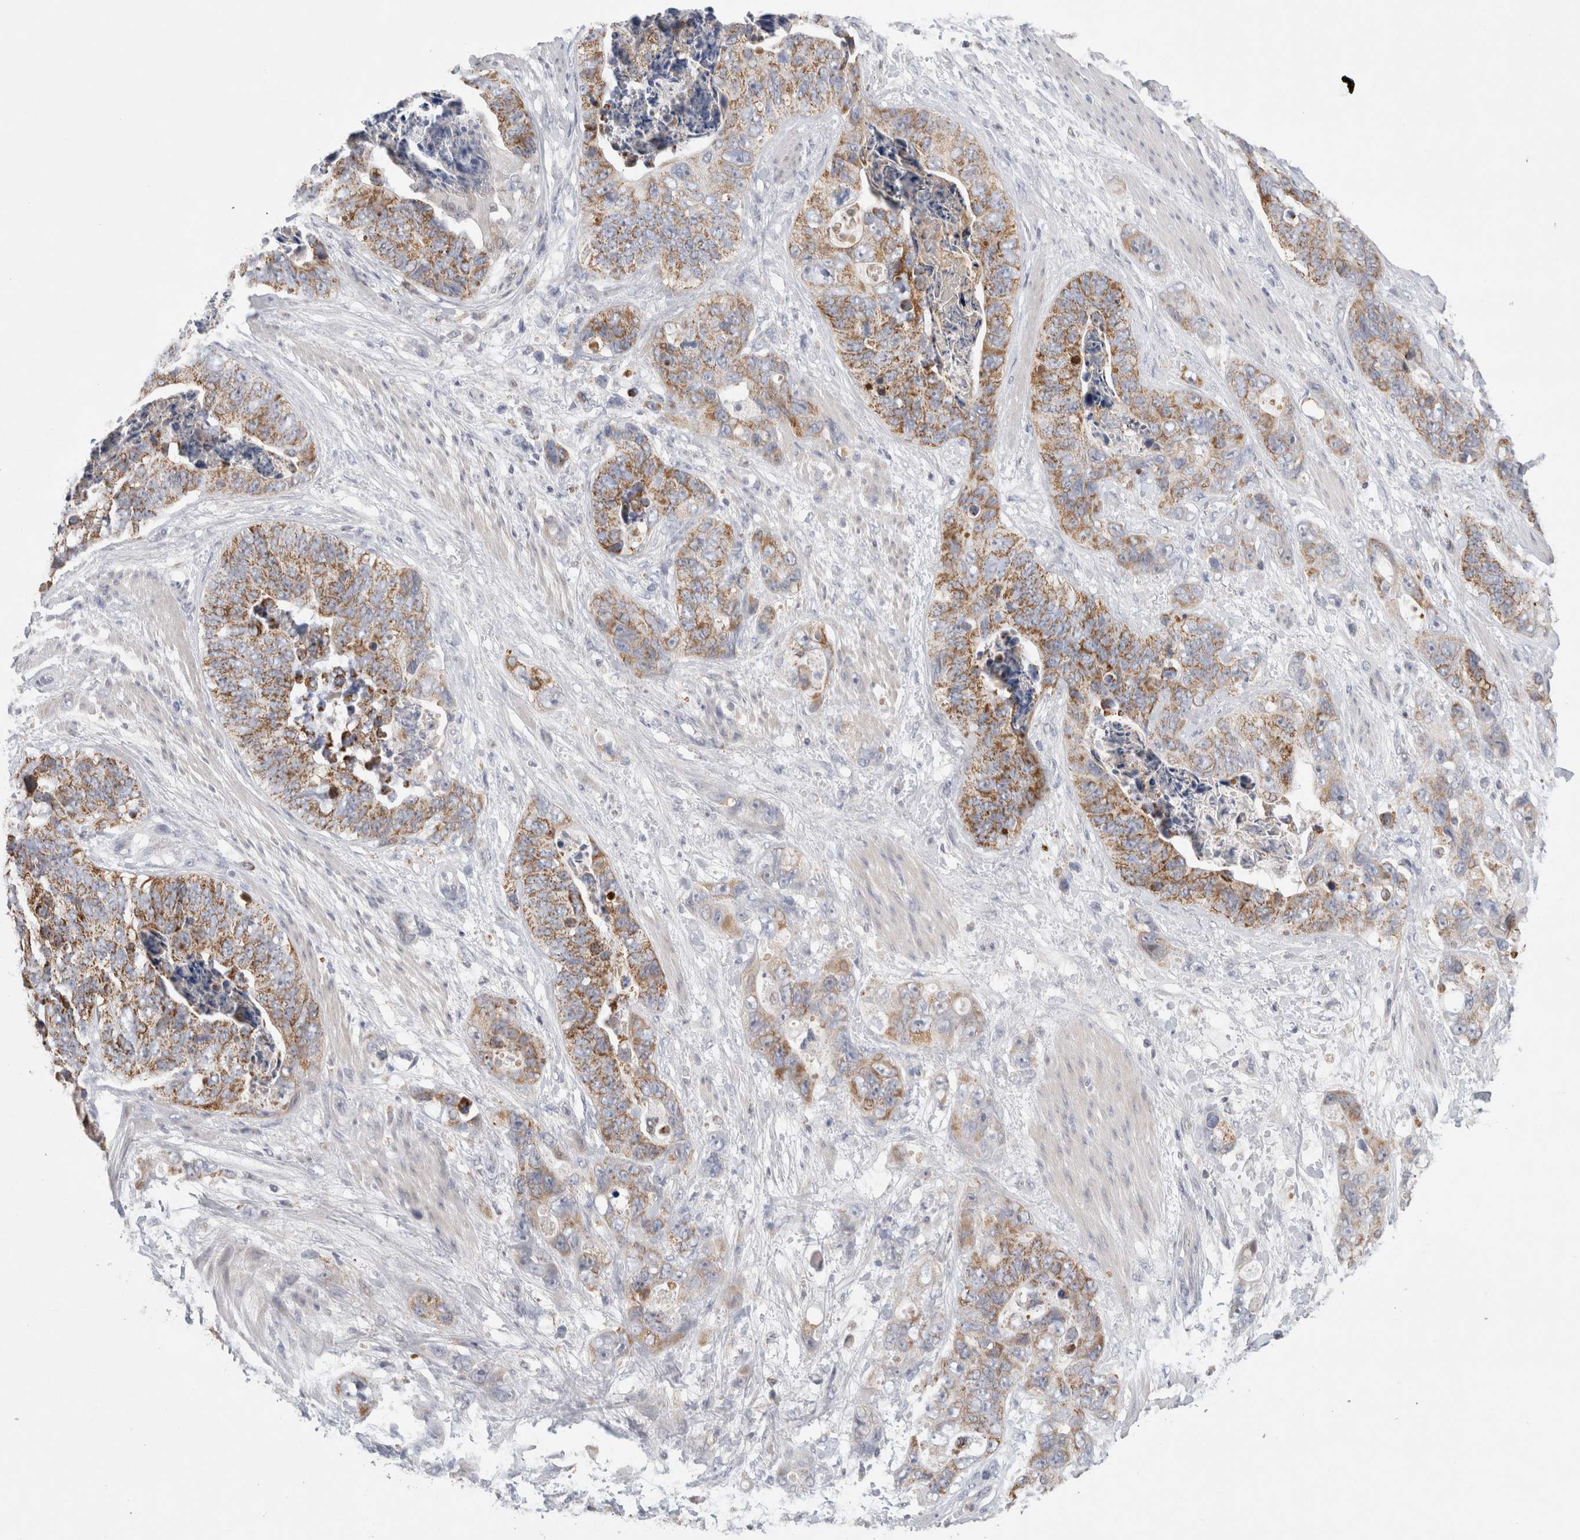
{"staining": {"intensity": "moderate", "quantity": ">75%", "location": "cytoplasmic/membranous"}, "tissue": "stomach cancer", "cell_type": "Tumor cells", "image_type": "cancer", "snomed": [{"axis": "morphology", "description": "Normal tissue, NOS"}, {"axis": "morphology", "description": "Adenocarcinoma, NOS"}, {"axis": "topography", "description": "Stomach"}], "caption": "DAB (3,3'-diaminobenzidine) immunohistochemical staining of human stomach adenocarcinoma demonstrates moderate cytoplasmic/membranous protein expression in approximately >75% of tumor cells.", "gene": "AGMAT", "patient": {"sex": "female", "age": 89}}